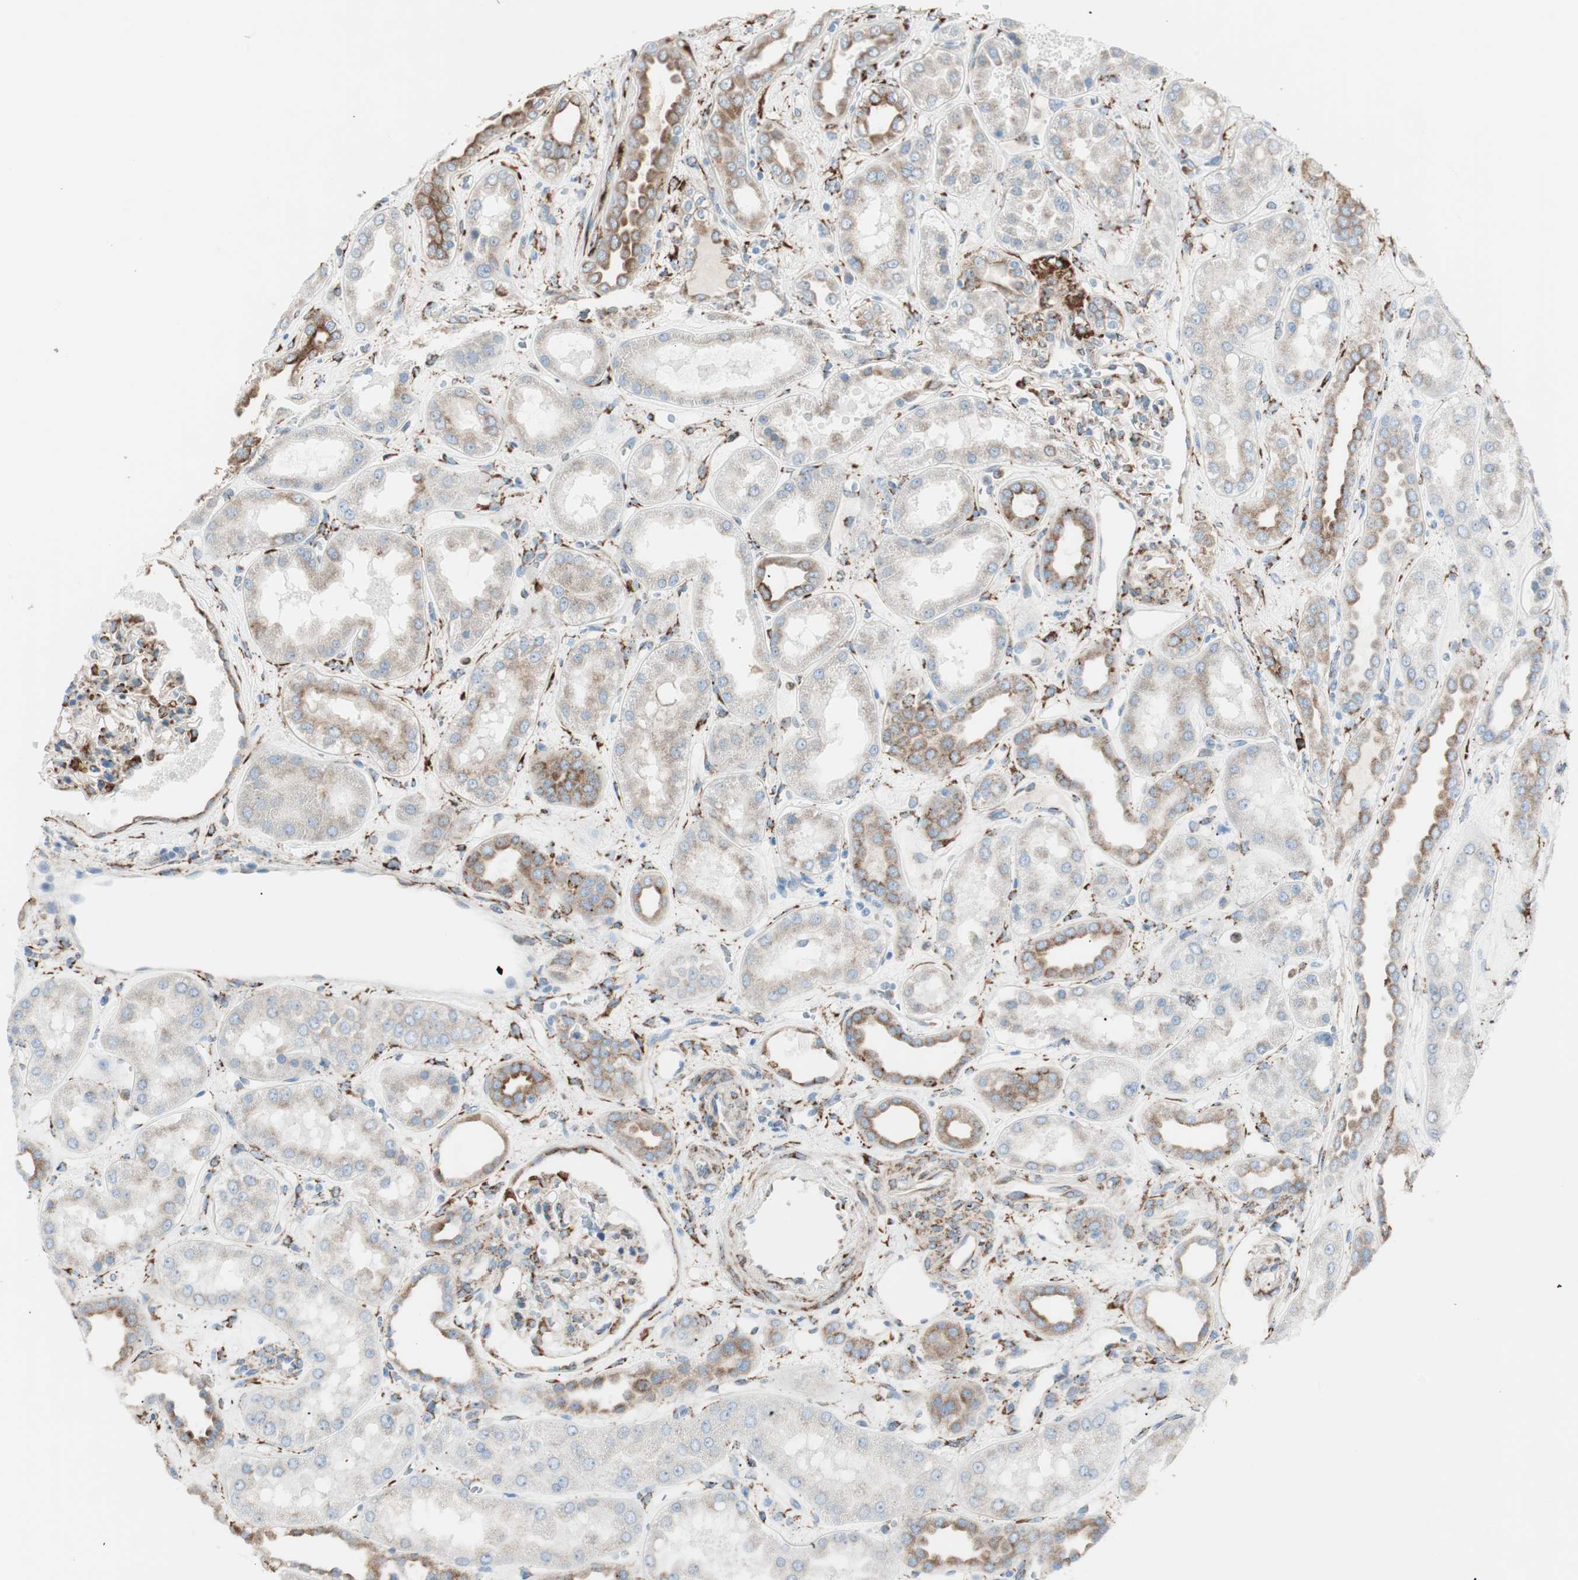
{"staining": {"intensity": "strong", "quantity": "25%-75%", "location": "cytoplasmic/membranous"}, "tissue": "kidney", "cell_type": "Cells in glomeruli", "image_type": "normal", "snomed": [{"axis": "morphology", "description": "Normal tissue, NOS"}, {"axis": "topography", "description": "Kidney"}], "caption": "Immunohistochemistry (IHC) image of normal human kidney stained for a protein (brown), which exhibits high levels of strong cytoplasmic/membranous staining in approximately 25%-75% of cells in glomeruli.", "gene": "P4HTM", "patient": {"sex": "male", "age": 59}}